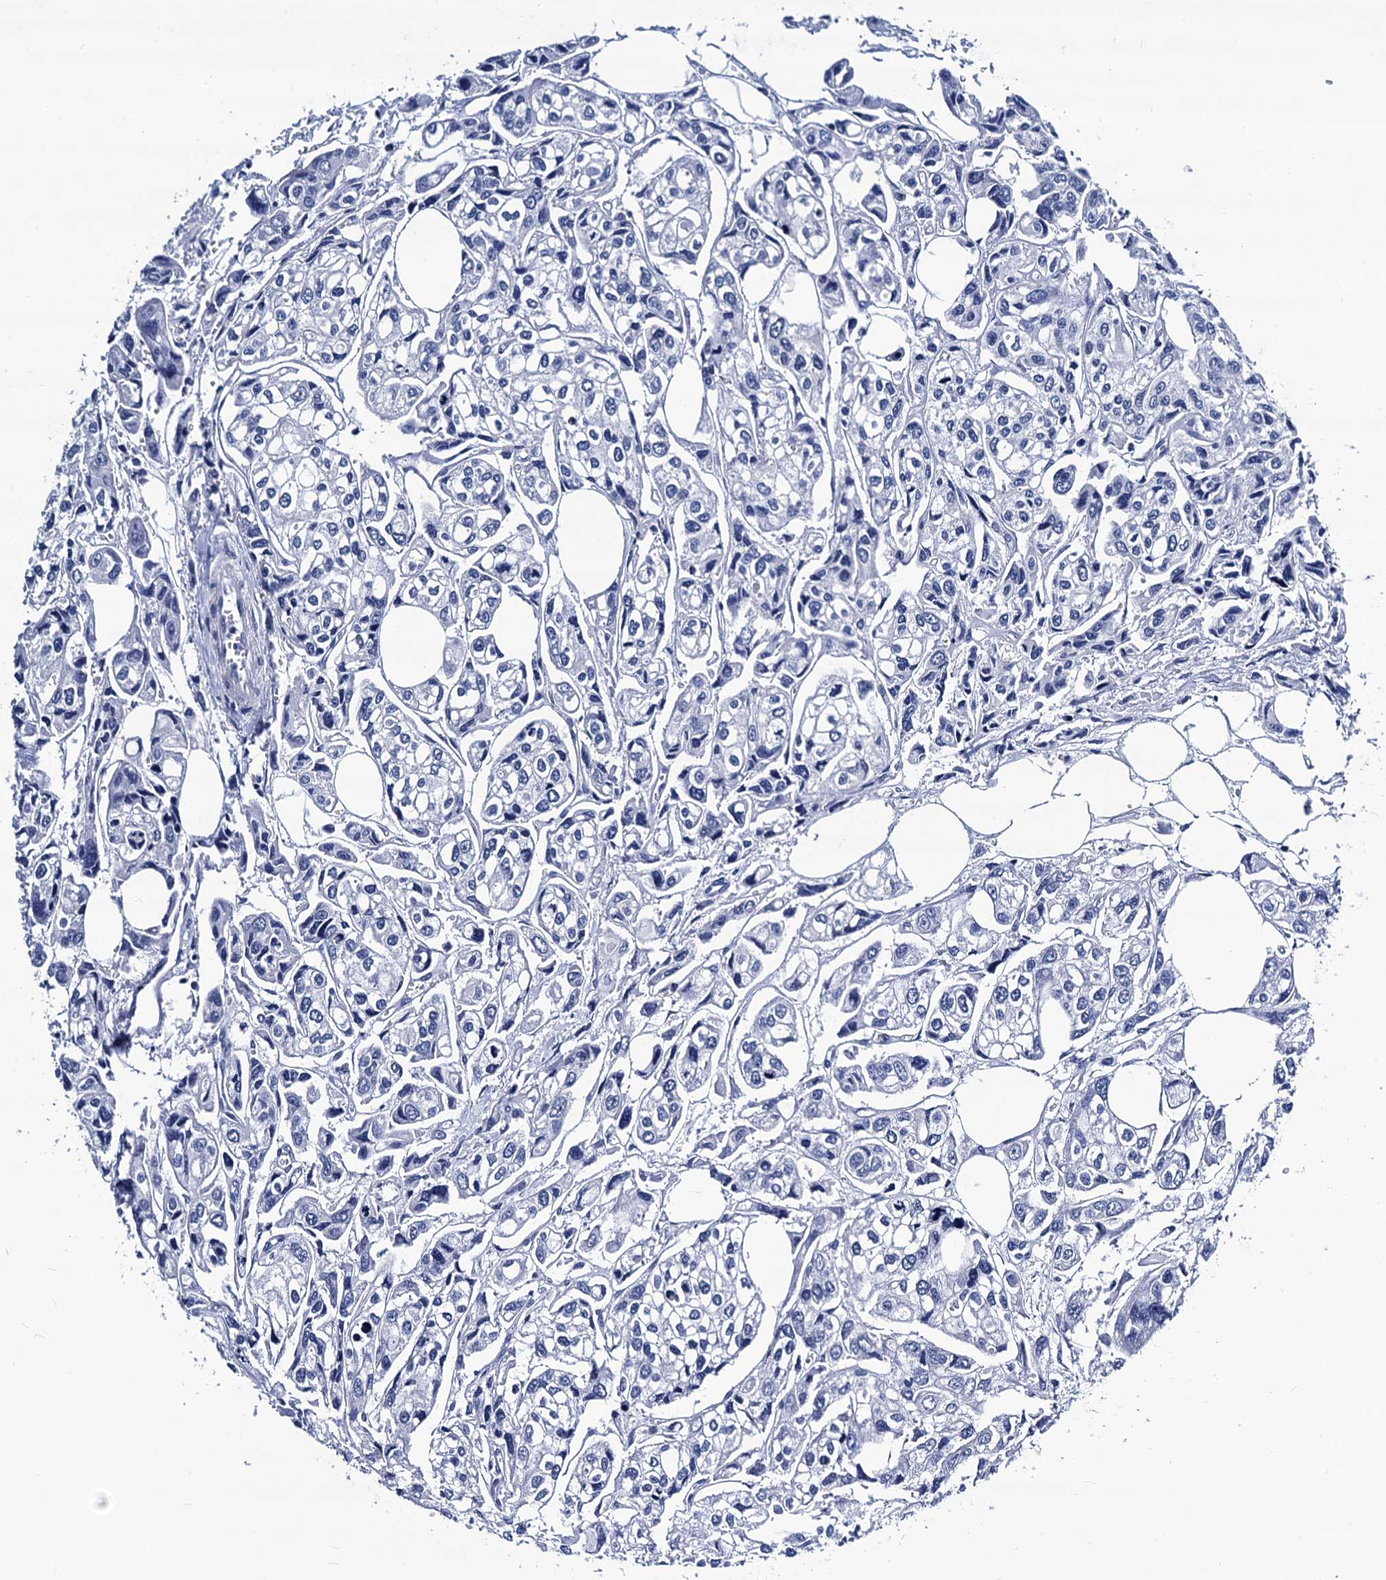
{"staining": {"intensity": "negative", "quantity": "none", "location": "none"}, "tissue": "urothelial cancer", "cell_type": "Tumor cells", "image_type": "cancer", "snomed": [{"axis": "morphology", "description": "Urothelial carcinoma, High grade"}, {"axis": "topography", "description": "Urinary bladder"}], "caption": "This is an immunohistochemistry (IHC) photomicrograph of urothelial cancer. There is no positivity in tumor cells.", "gene": "LRRC30", "patient": {"sex": "male", "age": 67}}